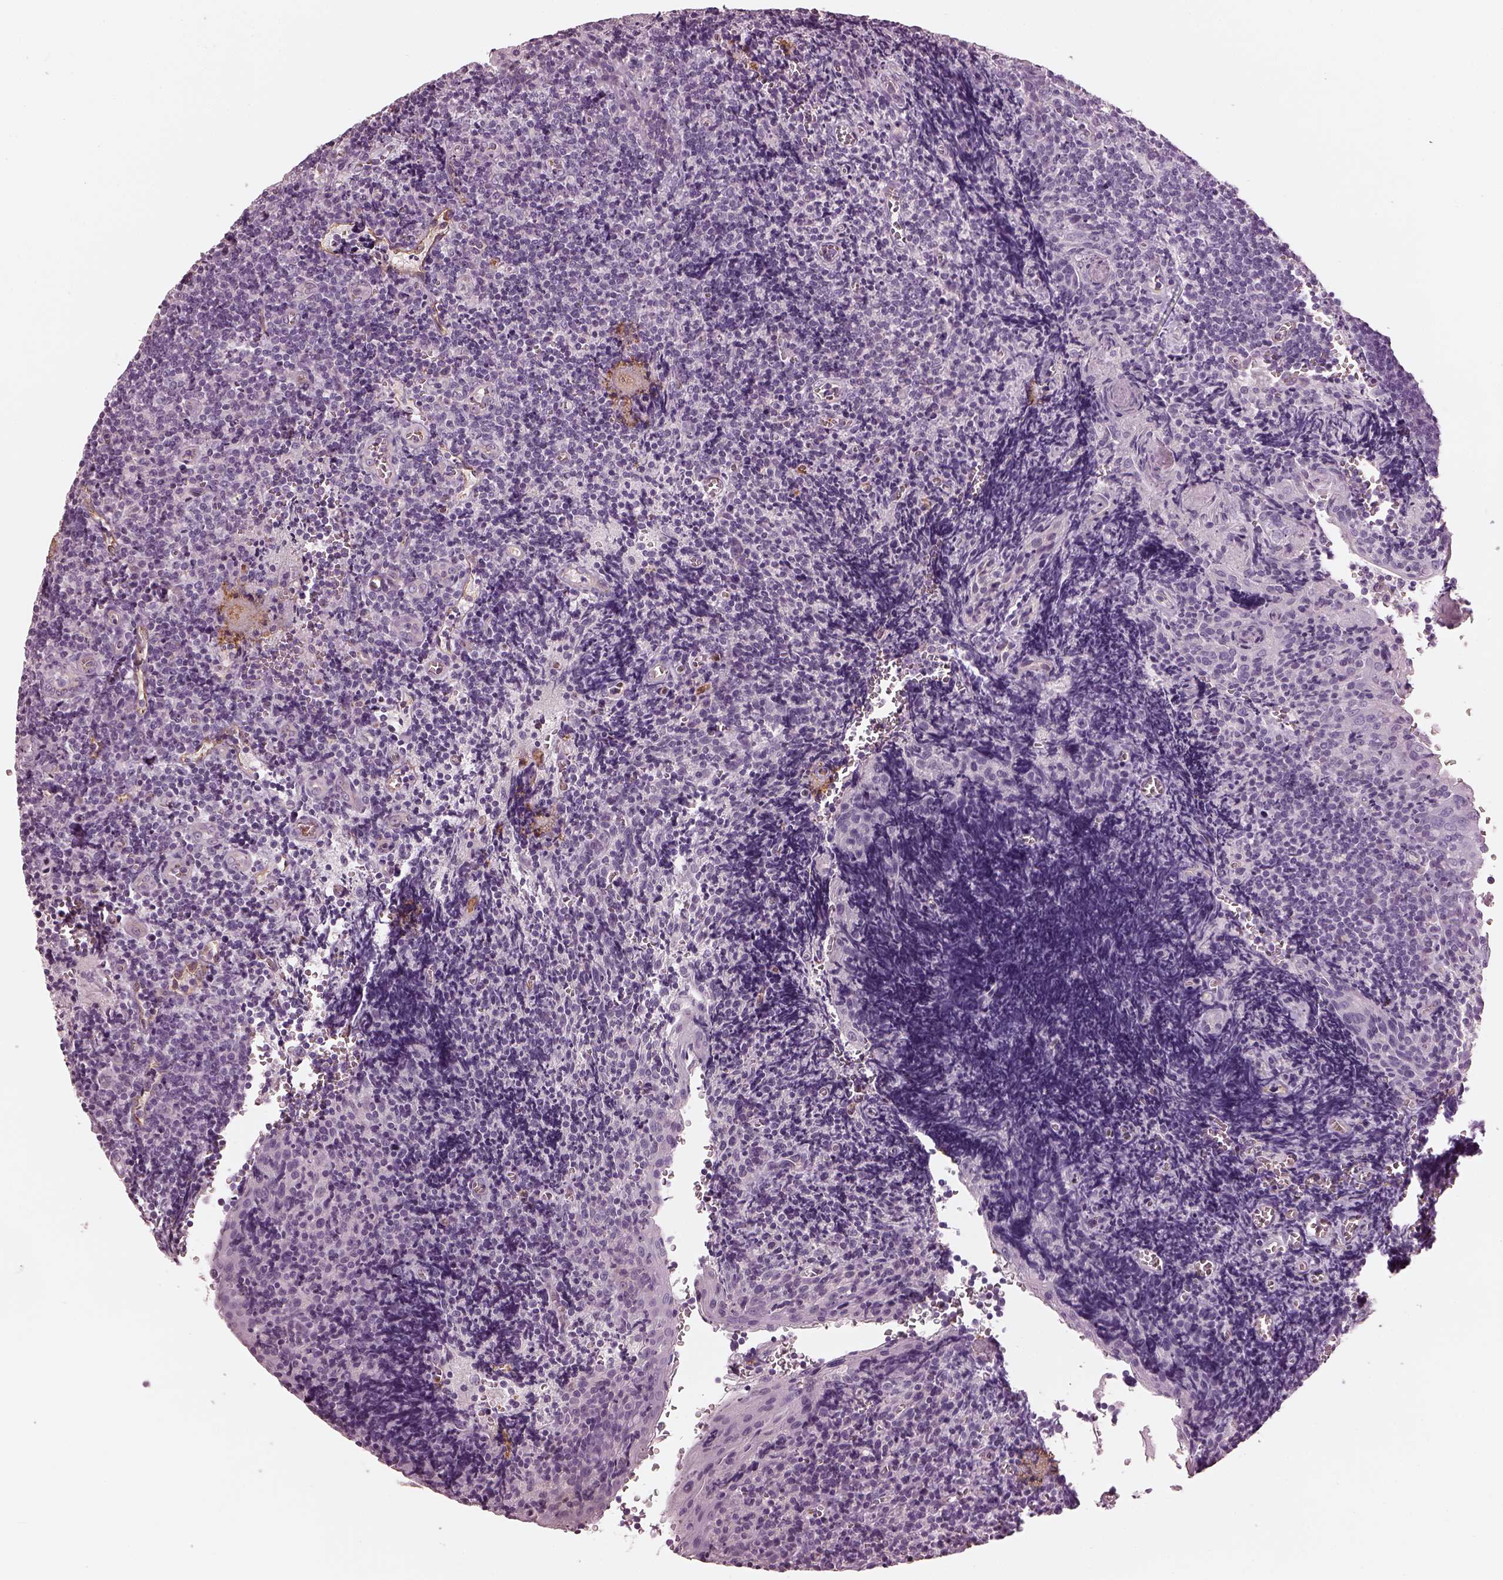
{"staining": {"intensity": "negative", "quantity": "none", "location": "none"}, "tissue": "tonsil", "cell_type": "Germinal center cells", "image_type": "normal", "snomed": [{"axis": "morphology", "description": "Normal tissue, NOS"}, {"axis": "morphology", "description": "Inflammation, NOS"}, {"axis": "topography", "description": "Tonsil"}], "caption": "A micrograph of human tonsil is negative for staining in germinal center cells.", "gene": "EIF4E1B", "patient": {"sex": "female", "age": 31}}